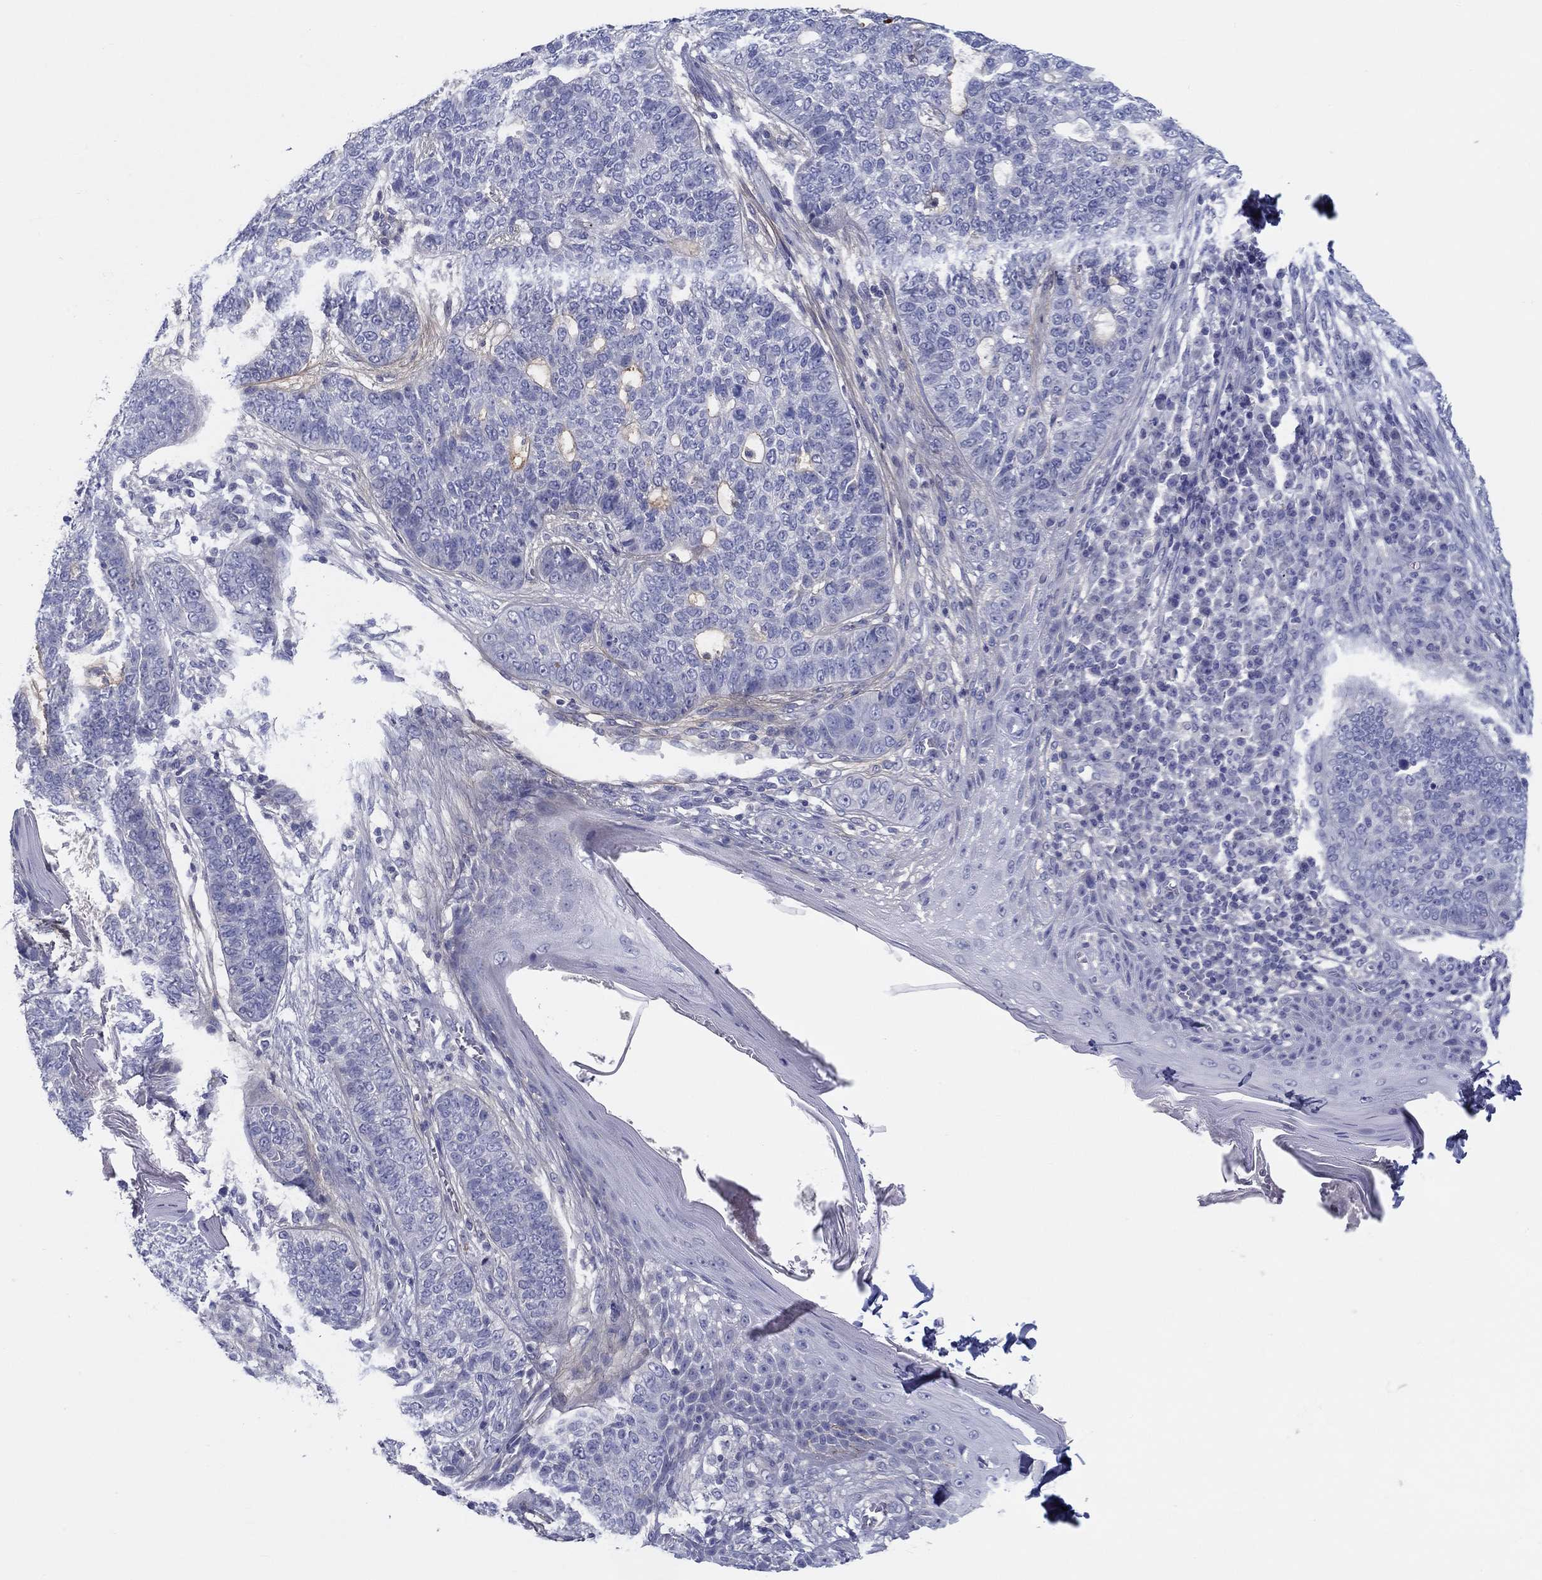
{"staining": {"intensity": "negative", "quantity": "none", "location": "none"}, "tissue": "skin cancer", "cell_type": "Tumor cells", "image_type": "cancer", "snomed": [{"axis": "morphology", "description": "Basal cell carcinoma"}, {"axis": "topography", "description": "Skin"}], "caption": "Immunohistochemistry image of skin basal cell carcinoma stained for a protein (brown), which exhibits no positivity in tumor cells.", "gene": "HAPLN4", "patient": {"sex": "female", "age": 69}}